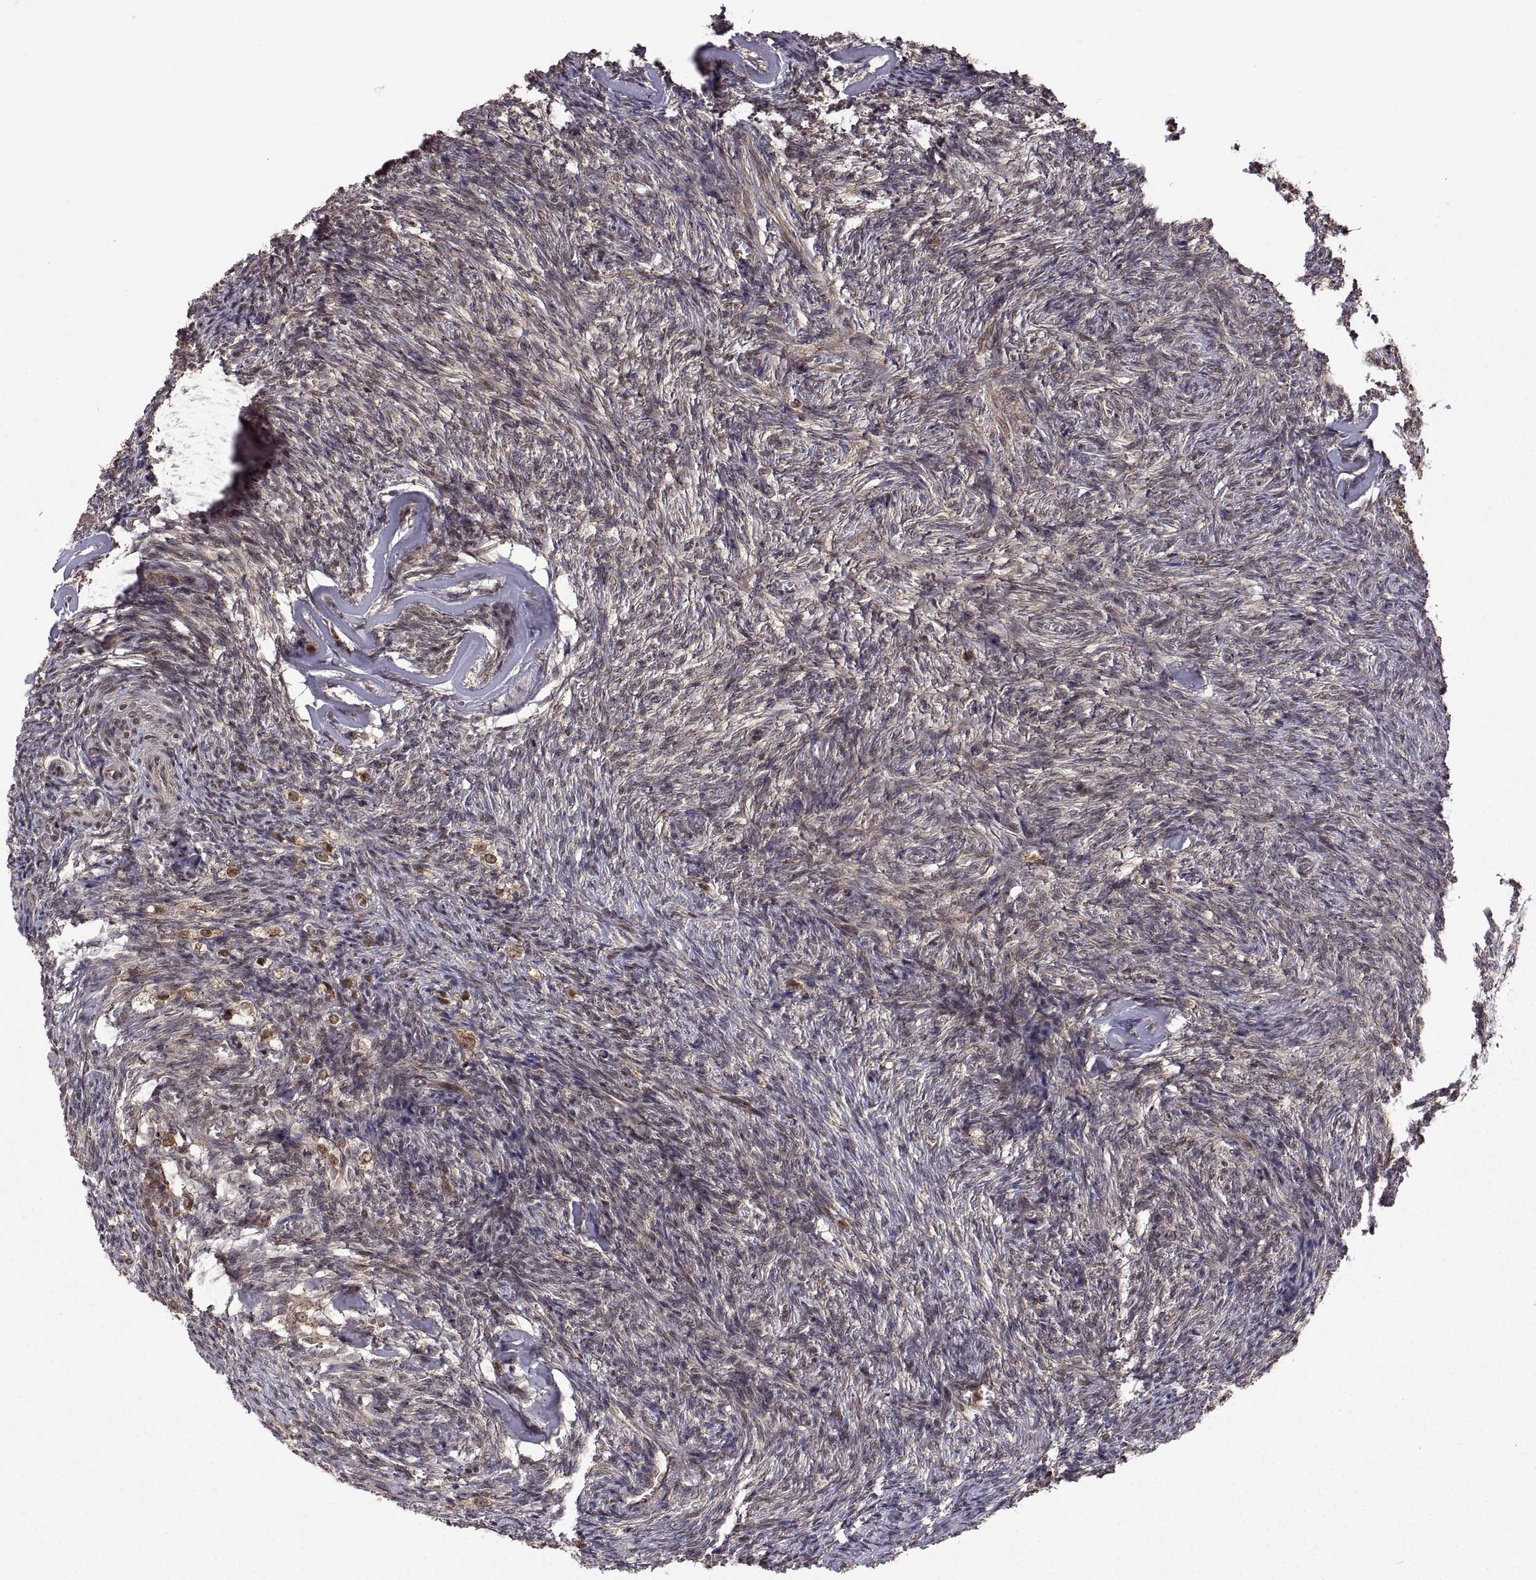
{"staining": {"intensity": "strong", "quantity": ">75%", "location": "cytoplasmic/membranous"}, "tissue": "ovary", "cell_type": "Follicle cells", "image_type": "normal", "snomed": [{"axis": "morphology", "description": "Normal tissue, NOS"}, {"axis": "topography", "description": "Ovary"}], "caption": "Immunohistochemistry (DAB) staining of unremarkable human ovary reveals strong cytoplasmic/membranous protein positivity in approximately >75% of follicle cells. Ihc stains the protein in brown and the nuclei are stained blue.", "gene": "ZNRF2", "patient": {"sex": "female", "age": 43}}